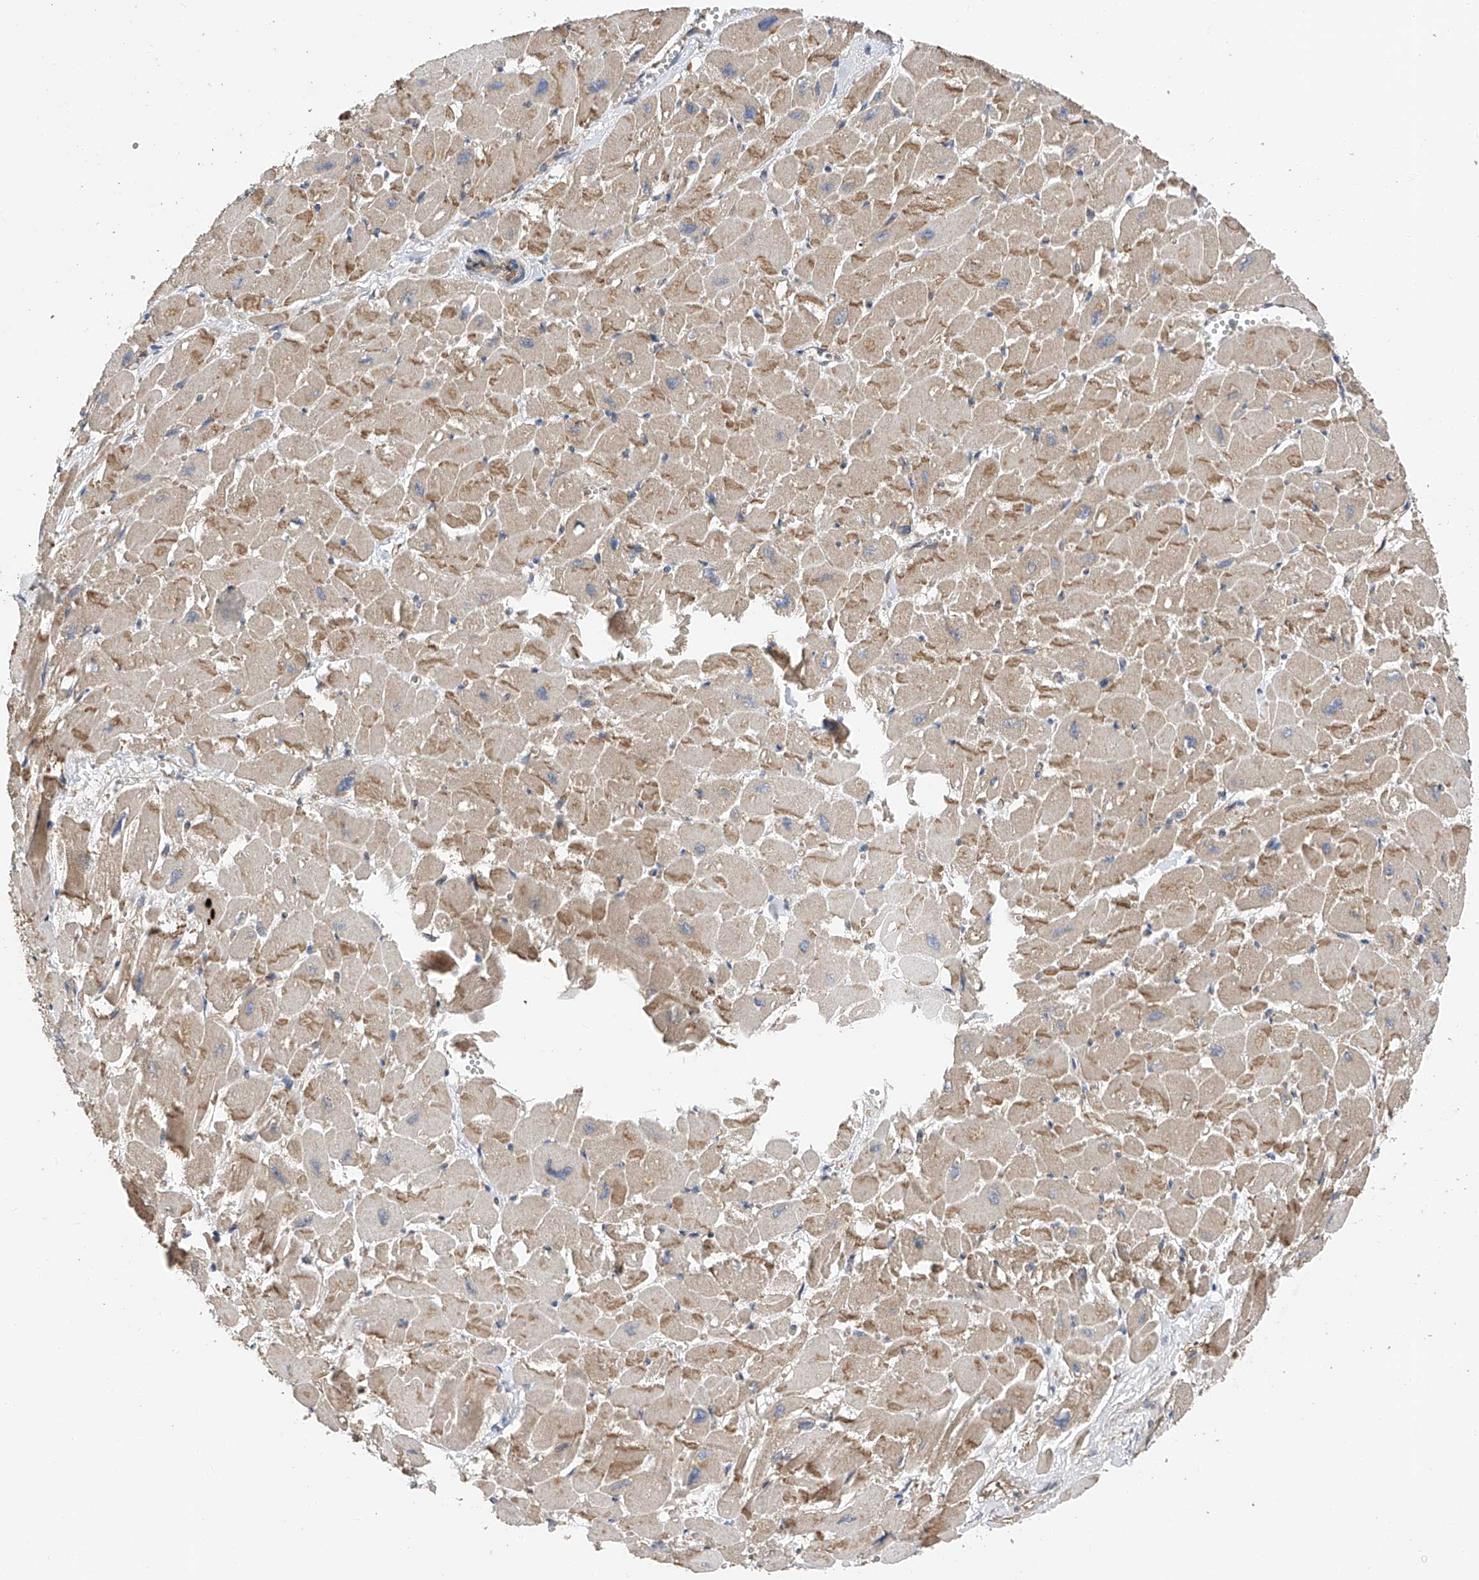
{"staining": {"intensity": "moderate", "quantity": "25%-75%", "location": "cytoplasmic/membranous"}, "tissue": "heart muscle", "cell_type": "Cardiomyocytes", "image_type": "normal", "snomed": [{"axis": "morphology", "description": "Normal tissue, NOS"}, {"axis": "topography", "description": "Heart"}], "caption": "IHC photomicrograph of unremarkable human heart muscle stained for a protein (brown), which shows medium levels of moderate cytoplasmic/membranous expression in about 25%-75% of cardiomyocytes.", "gene": "PTK2", "patient": {"sex": "male", "age": 54}}